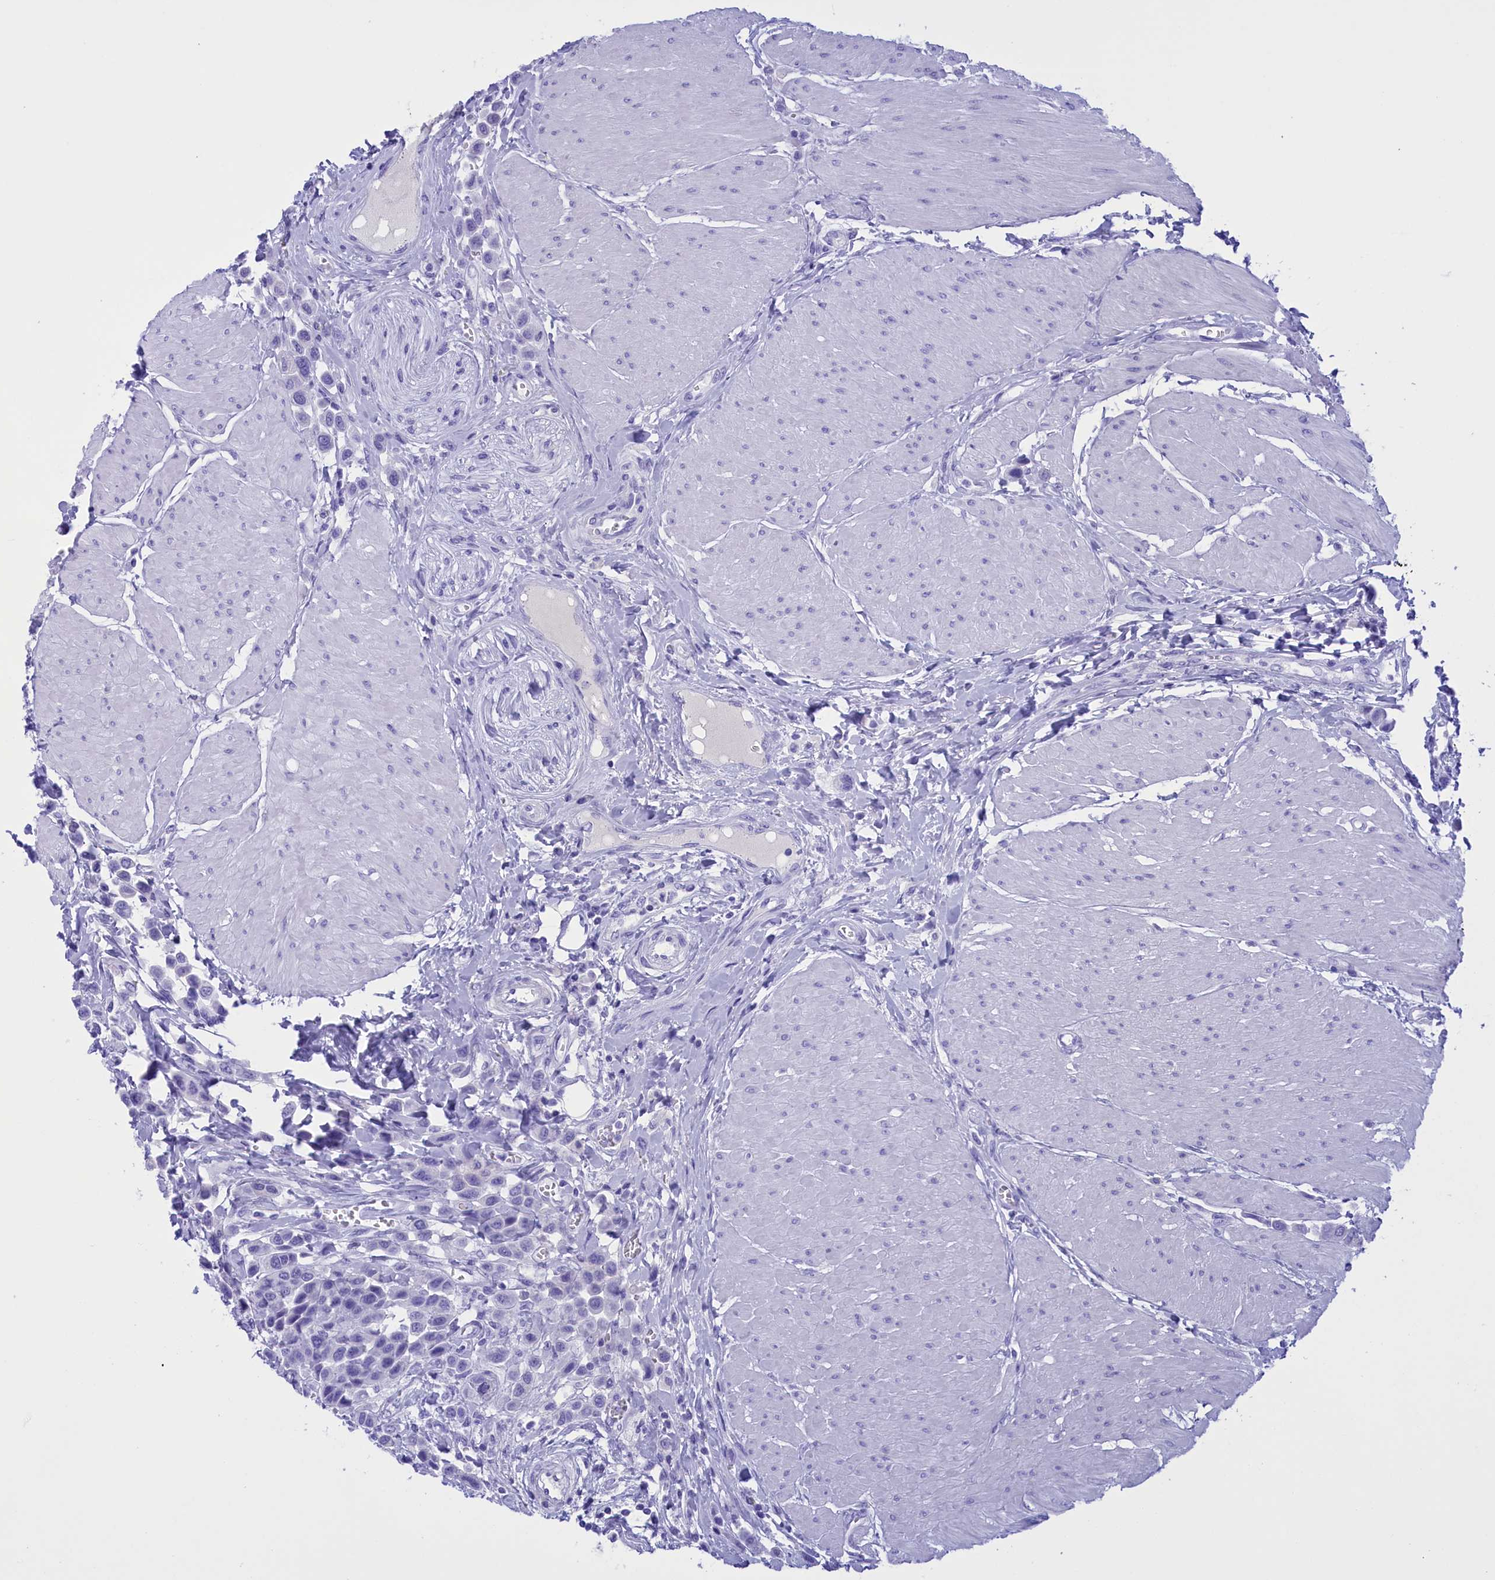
{"staining": {"intensity": "negative", "quantity": "none", "location": "none"}, "tissue": "urothelial cancer", "cell_type": "Tumor cells", "image_type": "cancer", "snomed": [{"axis": "morphology", "description": "Urothelial carcinoma, High grade"}, {"axis": "topography", "description": "Urinary bladder"}], "caption": "DAB immunohistochemical staining of human urothelial carcinoma (high-grade) reveals no significant staining in tumor cells.", "gene": "BRI3", "patient": {"sex": "male", "age": 50}}